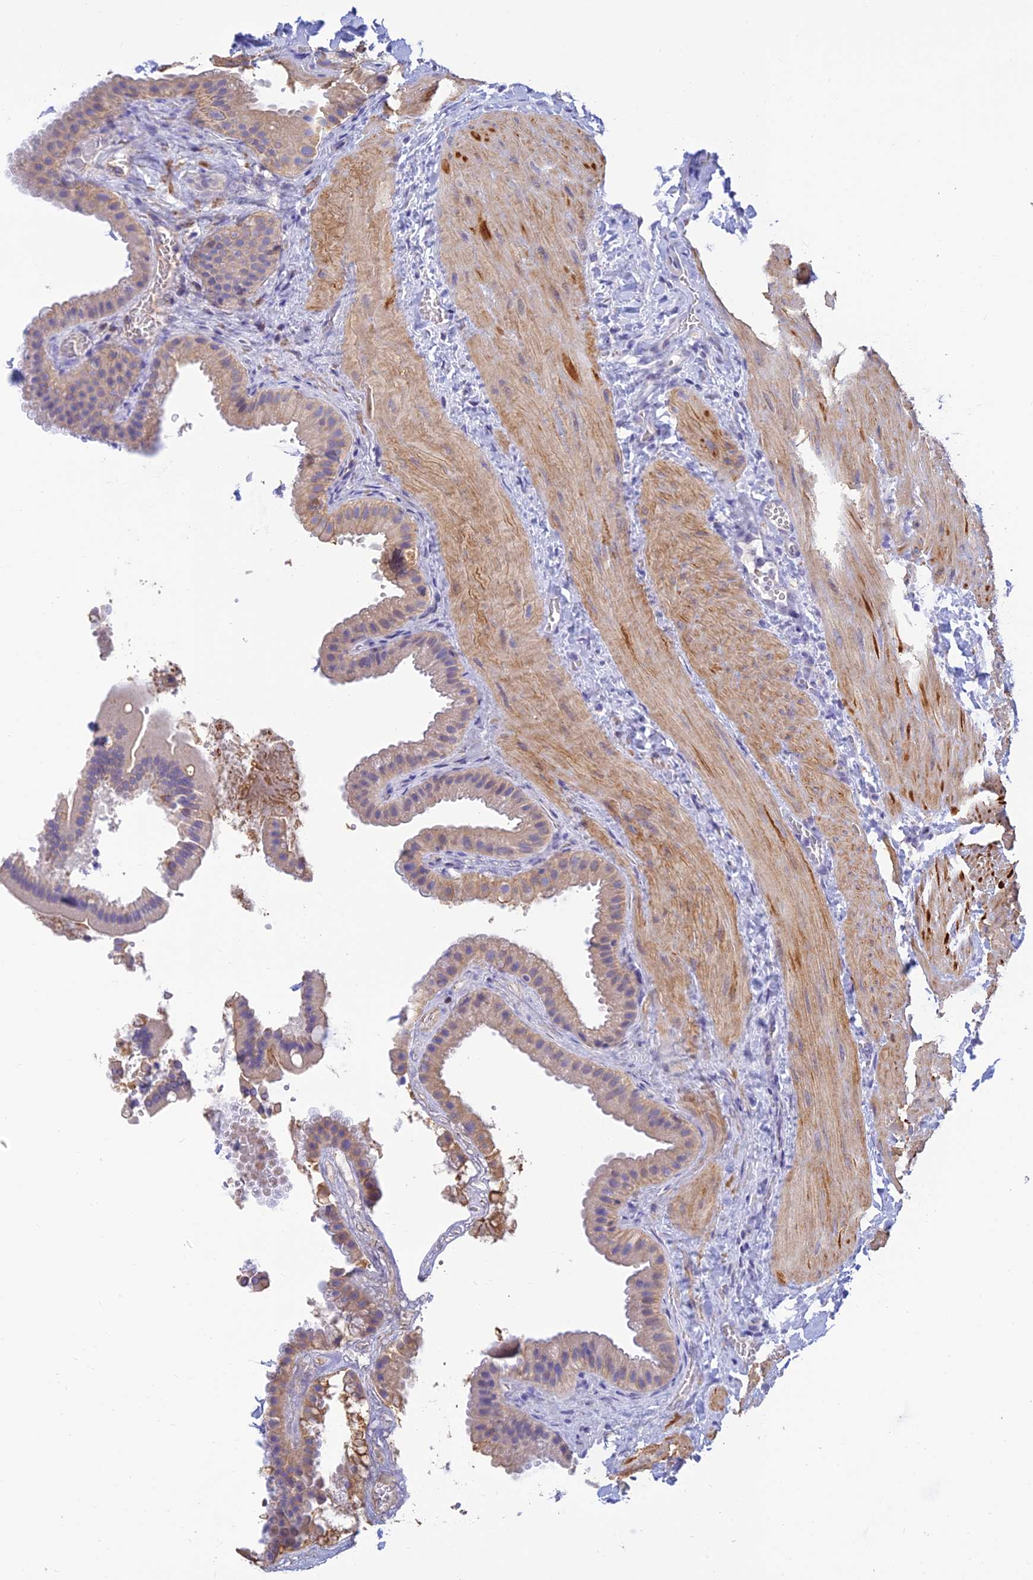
{"staining": {"intensity": "weak", "quantity": "<25%", "location": "cytoplasmic/membranous"}, "tissue": "gallbladder", "cell_type": "Glandular cells", "image_type": "normal", "snomed": [{"axis": "morphology", "description": "Normal tissue, NOS"}, {"axis": "topography", "description": "Gallbladder"}], "caption": "Glandular cells are negative for protein expression in normal human gallbladder. (Stains: DAB IHC with hematoxylin counter stain, Microscopy: brightfield microscopy at high magnification).", "gene": "ALDH1L2", "patient": {"sex": "male", "age": 55}}